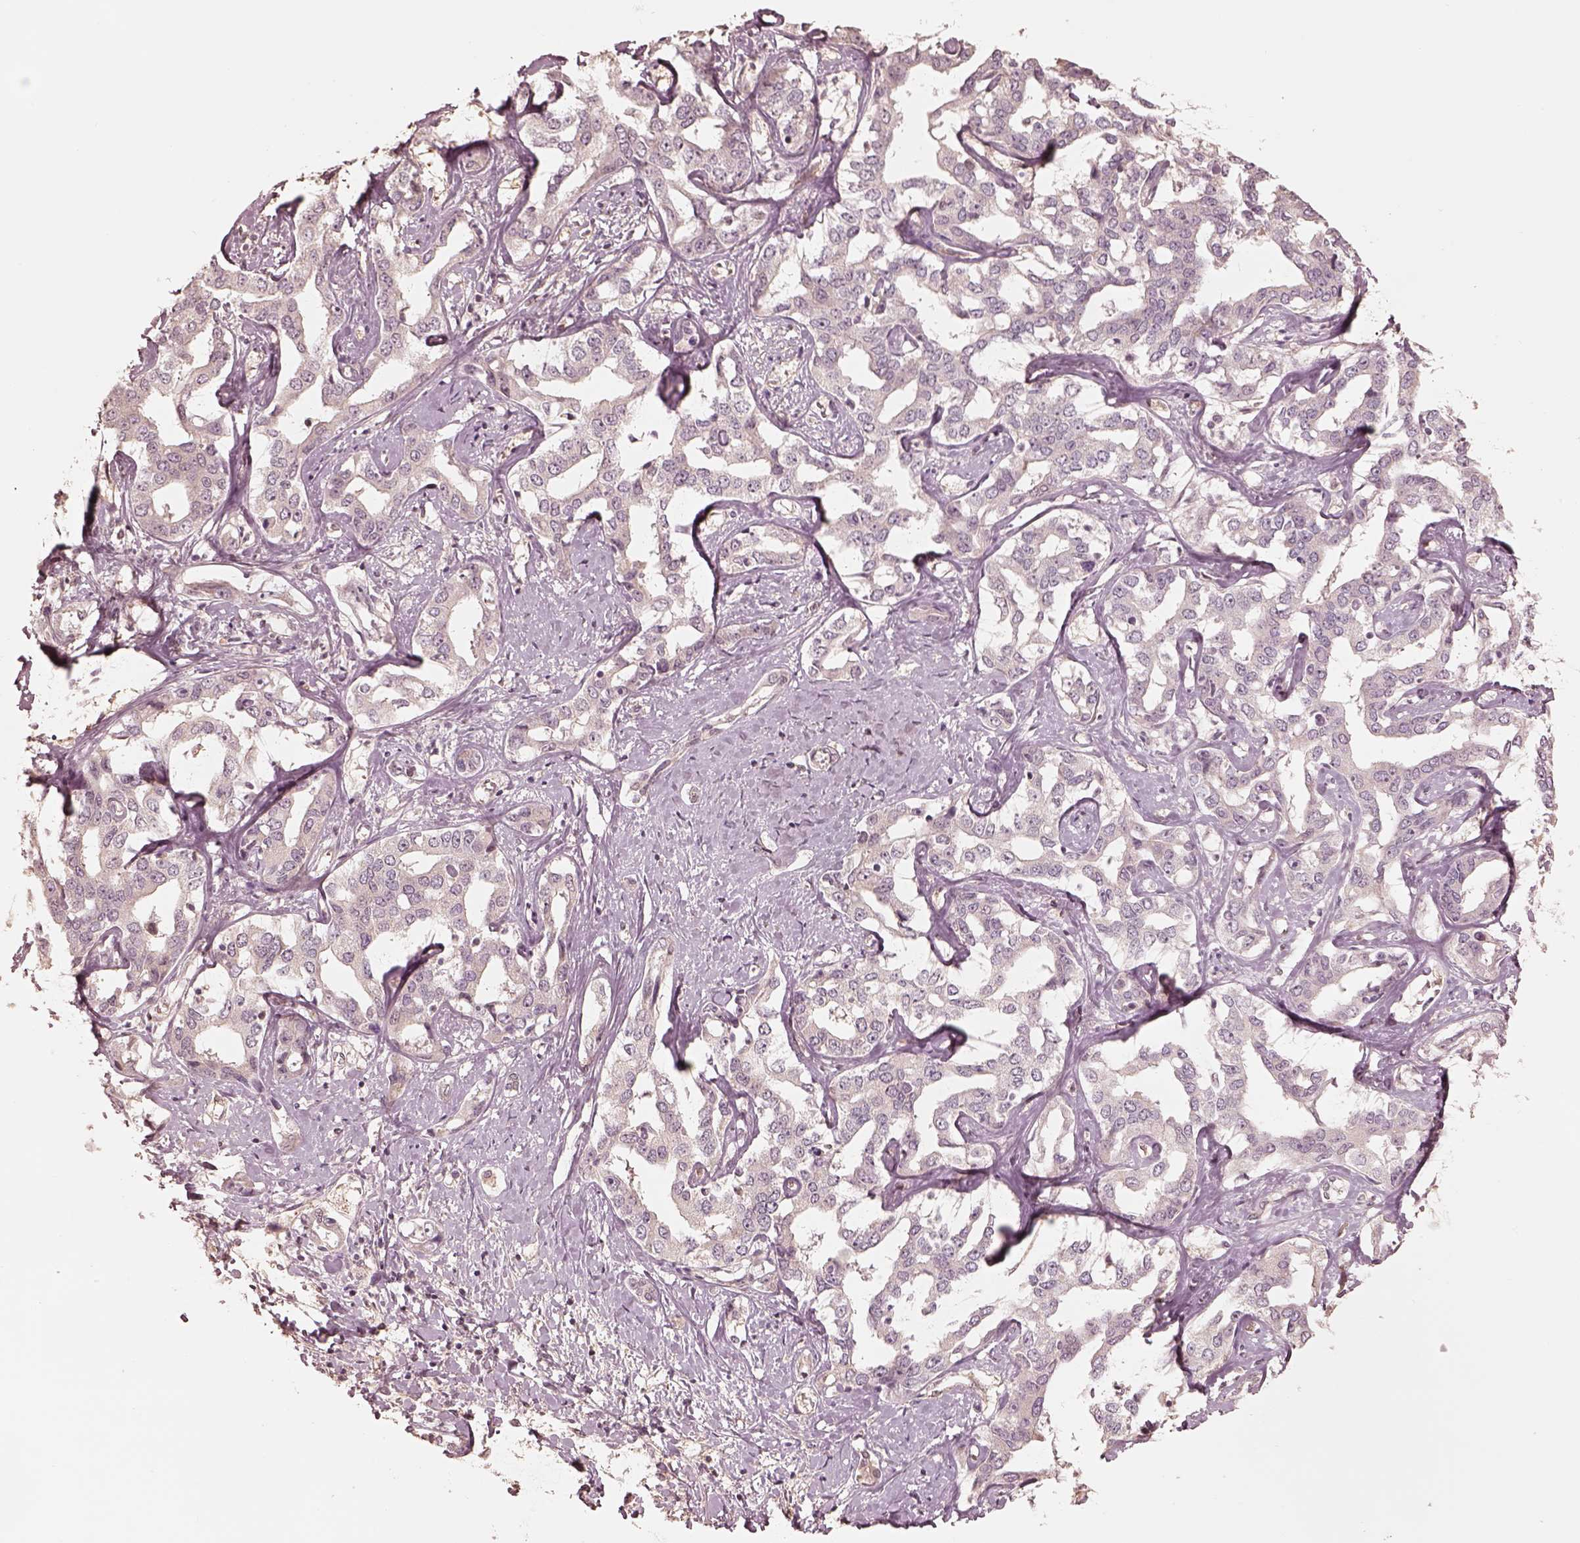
{"staining": {"intensity": "negative", "quantity": "none", "location": "none"}, "tissue": "liver cancer", "cell_type": "Tumor cells", "image_type": "cancer", "snomed": [{"axis": "morphology", "description": "Cholangiocarcinoma"}, {"axis": "topography", "description": "Liver"}], "caption": "Protein analysis of cholangiocarcinoma (liver) demonstrates no significant staining in tumor cells.", "gene": "KIF5C", "patient": {"sex": "male", "age": 59}}